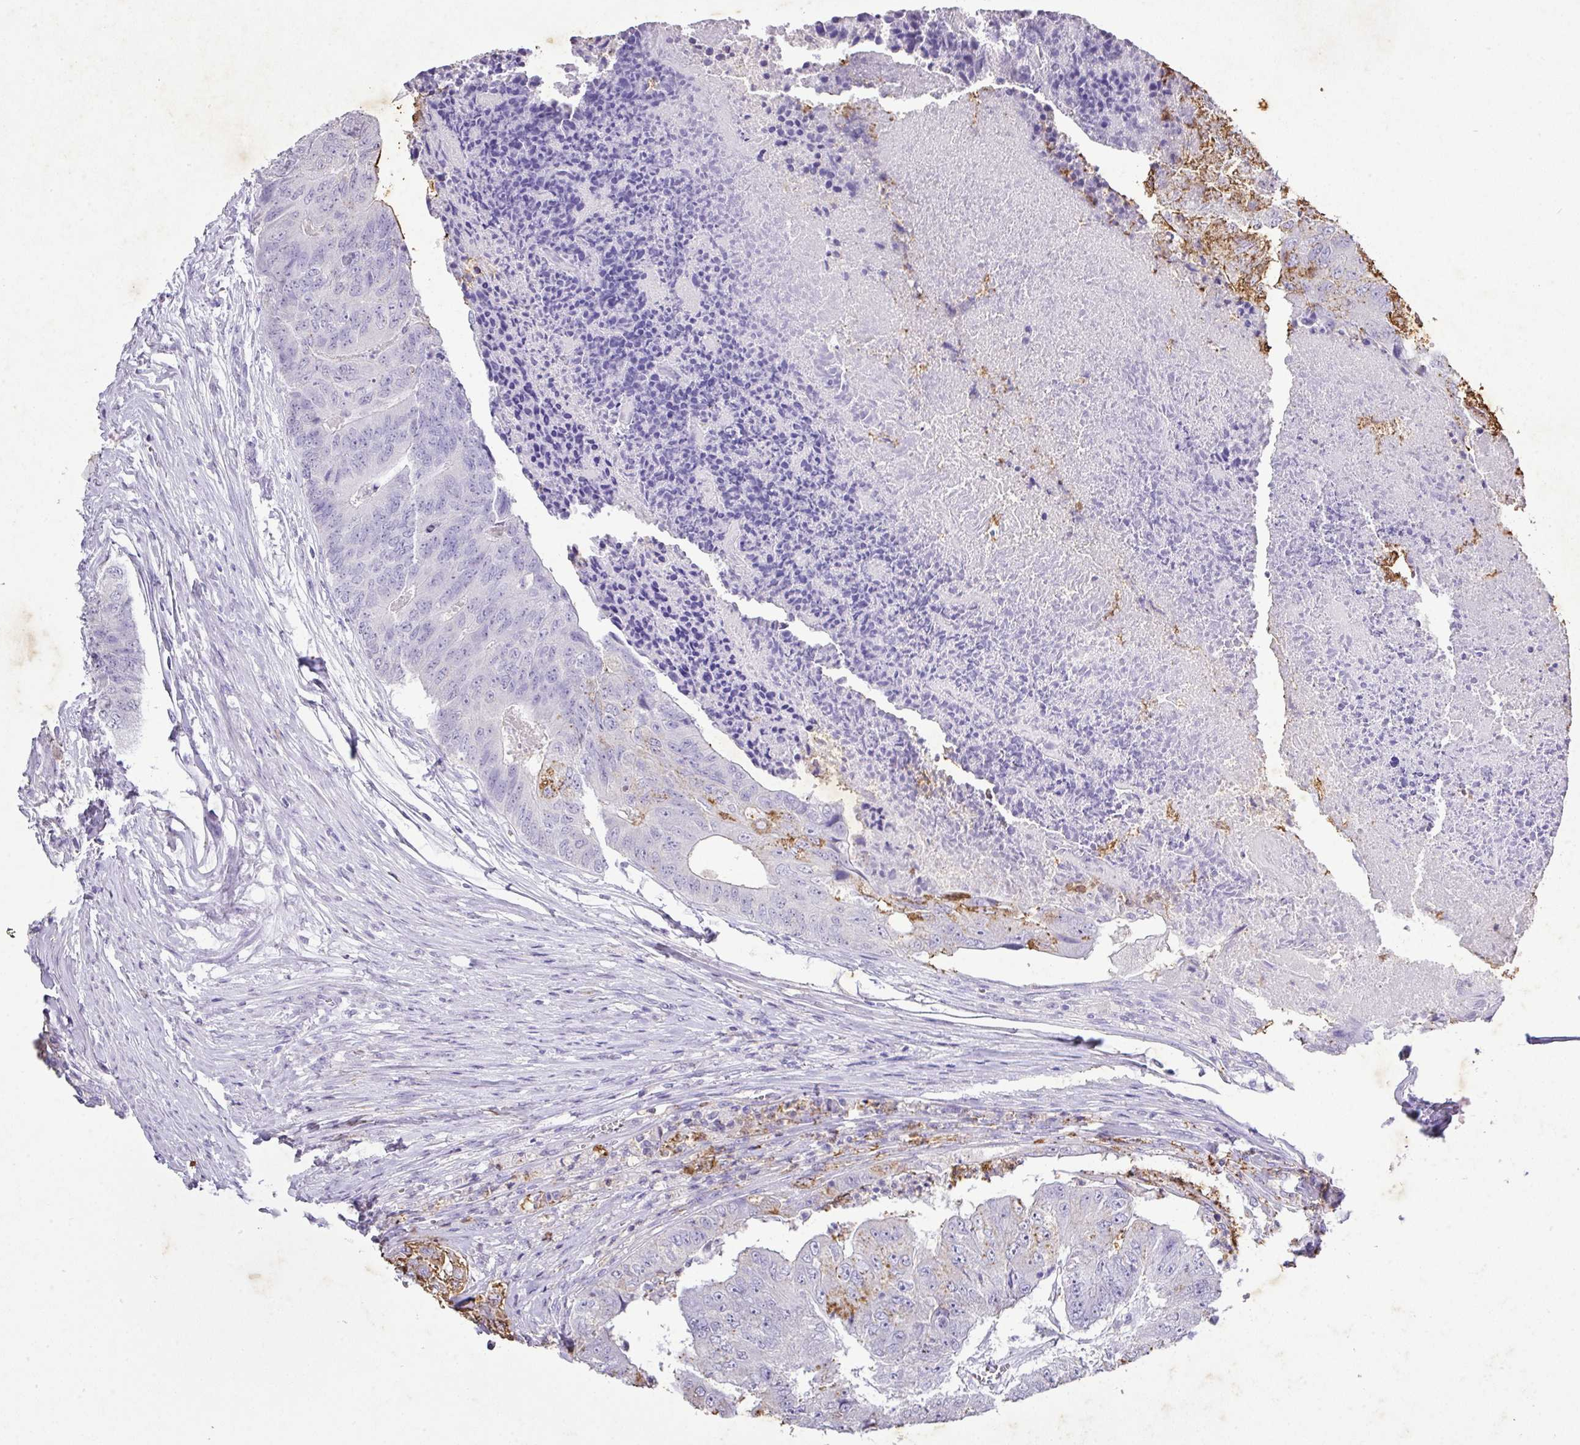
{"staining": {"intensity": "negative", "quantity": "none", "location": "none"}, "tissue": "colorectal cancer", "cell_type": "Tumor cells", "image_type": "cancer", "snomed": [{"axis": "morphology", "description": "Adenocarcinoma, NOS"}, {"axis": "topography", "description": "Colon"}], "caption": "Adenocarcinoma (colorectal) was stained to show a protein in brown. There is no significant positivity in tumor cells.", "gene": "KCNJ11", "patient": {"sex": "female", "age": 67}}